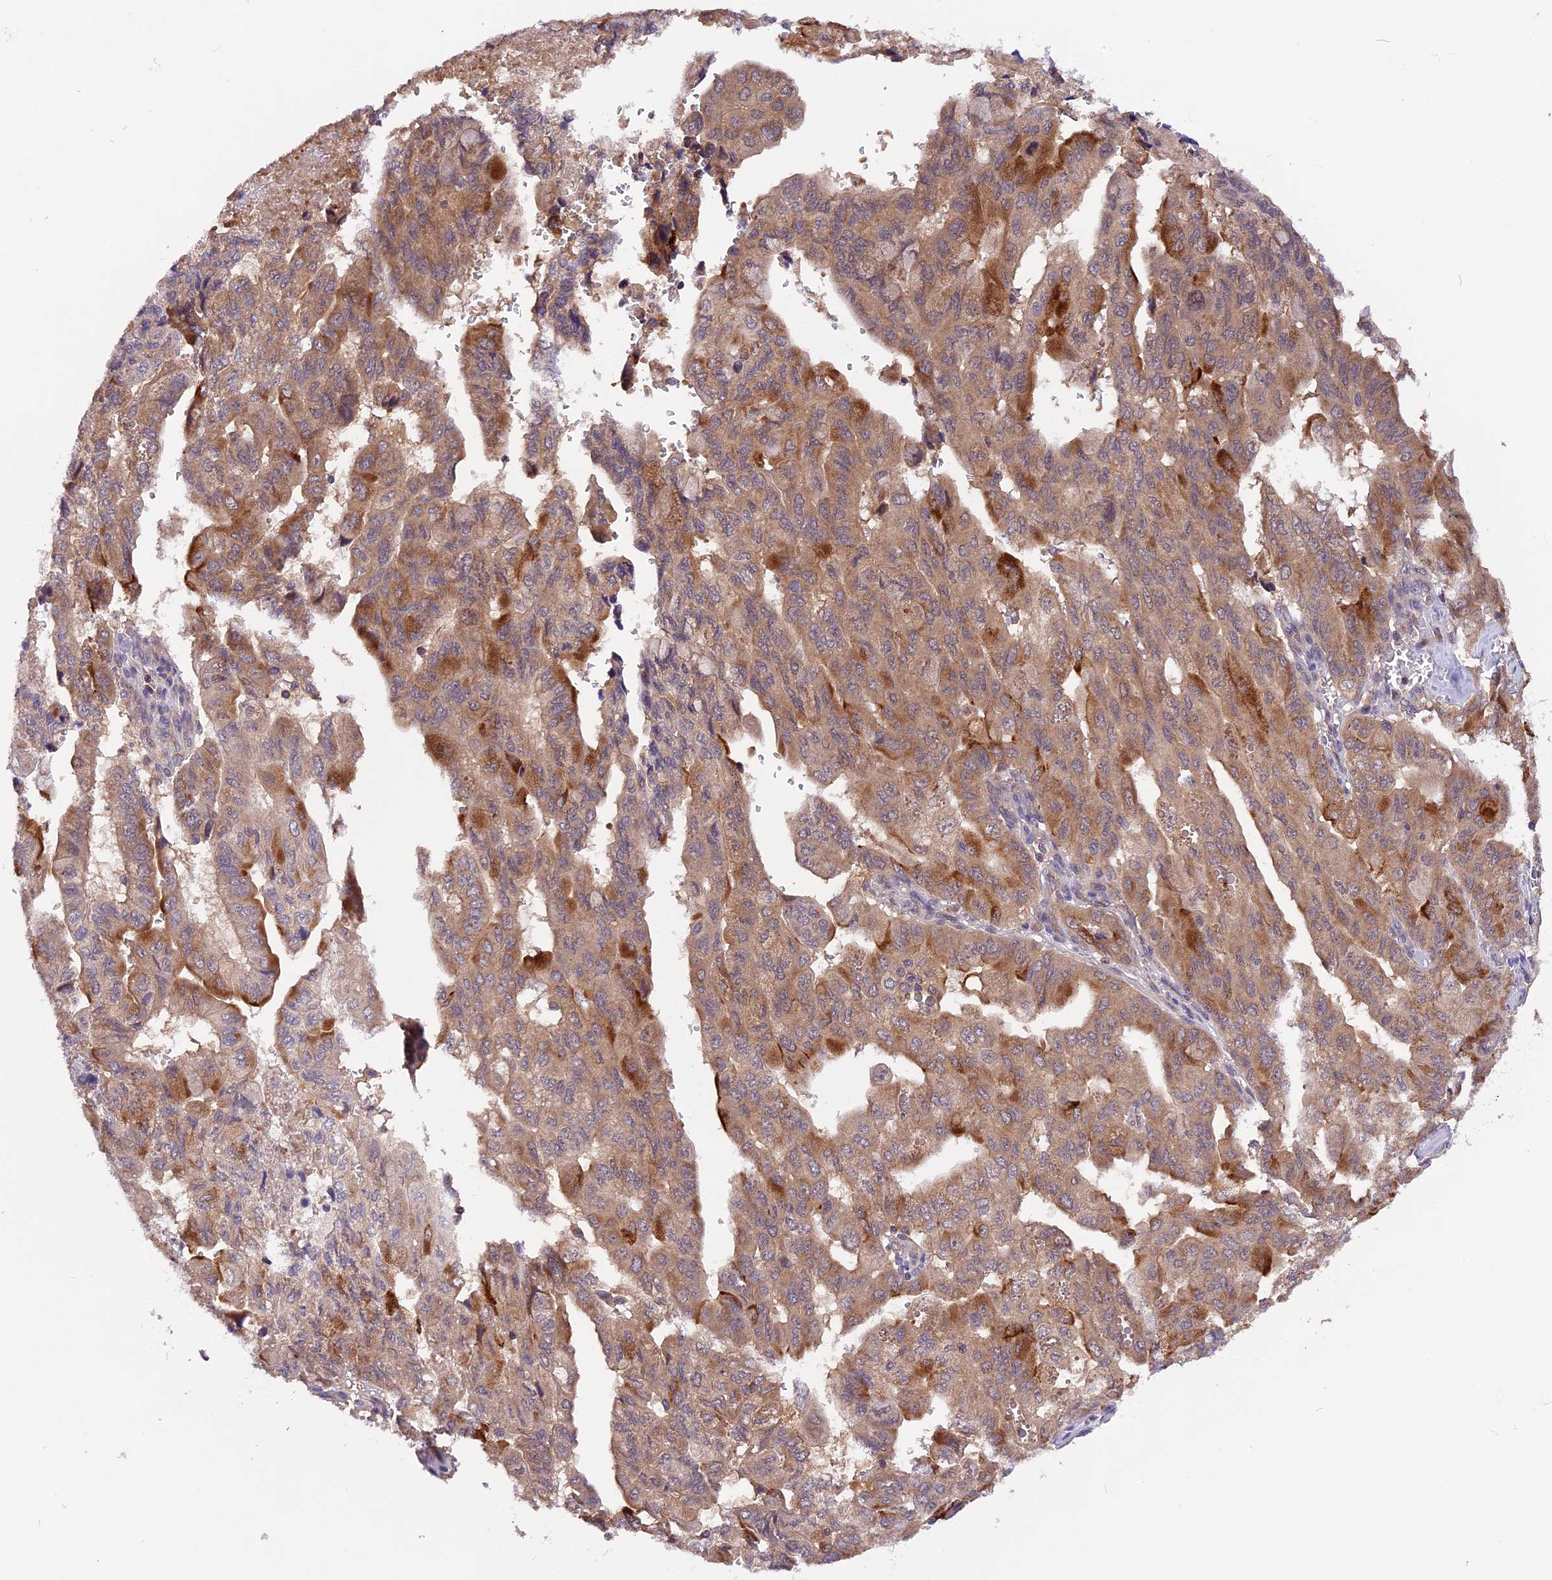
{"staining": {"intensity": "moderate", "quantity": ">75%", "location": "cytoplasmic/membranous"}, "tissue": "pancreatic cancer", "cell_type": "Tumor cells", "image_type": "cancer", "snomed": [{"axis": "morphology", "description": "Adenocarcinoma, NOS"}, {"axis": "topography", "description": "Pancreas"}], "caption": "Immunohistochemistry image of neoplastic tissue: pancreatic cancer (adenocarcinoma) stained using immunohistochemistry shows medium levels of moderate protein expression localized specifically in the cytoplasmic/membranous of tumor cells, appearing as a cytoplasmic/membranous brown color.", "gene": "MARK4", "patient": {"sex": "male", "age": 51}}